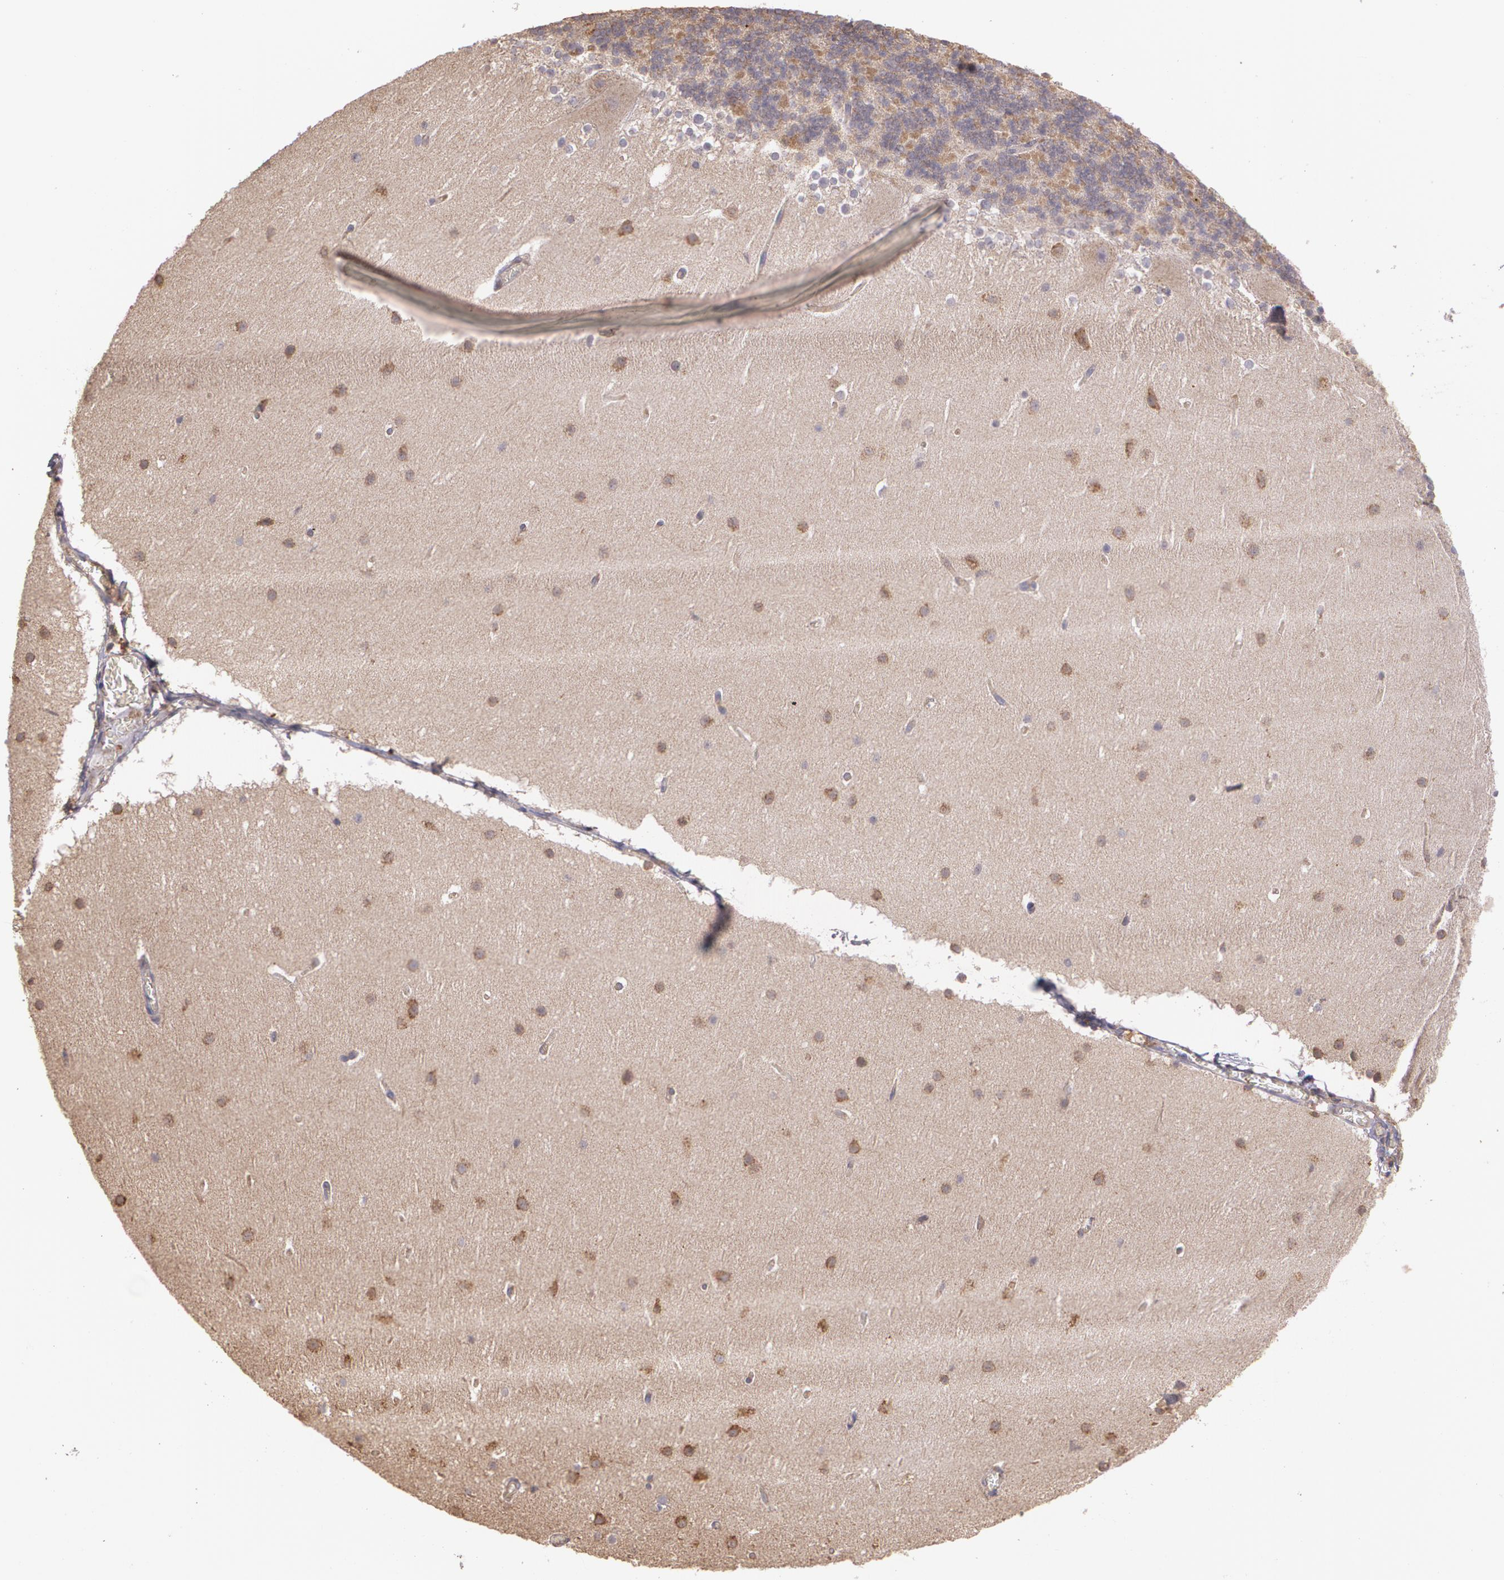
{"staining": {"intensity": "moderate", "quantity": "25%-75%", "location": "cytoplasmic/membranous"}, "tissue": "cerebellum", "cell_type": "Cells in granular layer", "image_type": "normal", "snomed": [{"axis": "morphology", "description": "Normal tissue, NOS"}, {"axis": "topography", "description": "Cerebellum"}], "caption": "Immunohistochemistry histopathology image of benign cerebellum: human cerebellum stained using immunohistochemistry shows medium levels of moderate protein expression localized specifically in the cytoplasmic/membranous of cells in granular layer, appearing as a cytoplasmic/membranous brown color.", "gene": "ECE1", "patient": {"sex": "female", "age": 19}}